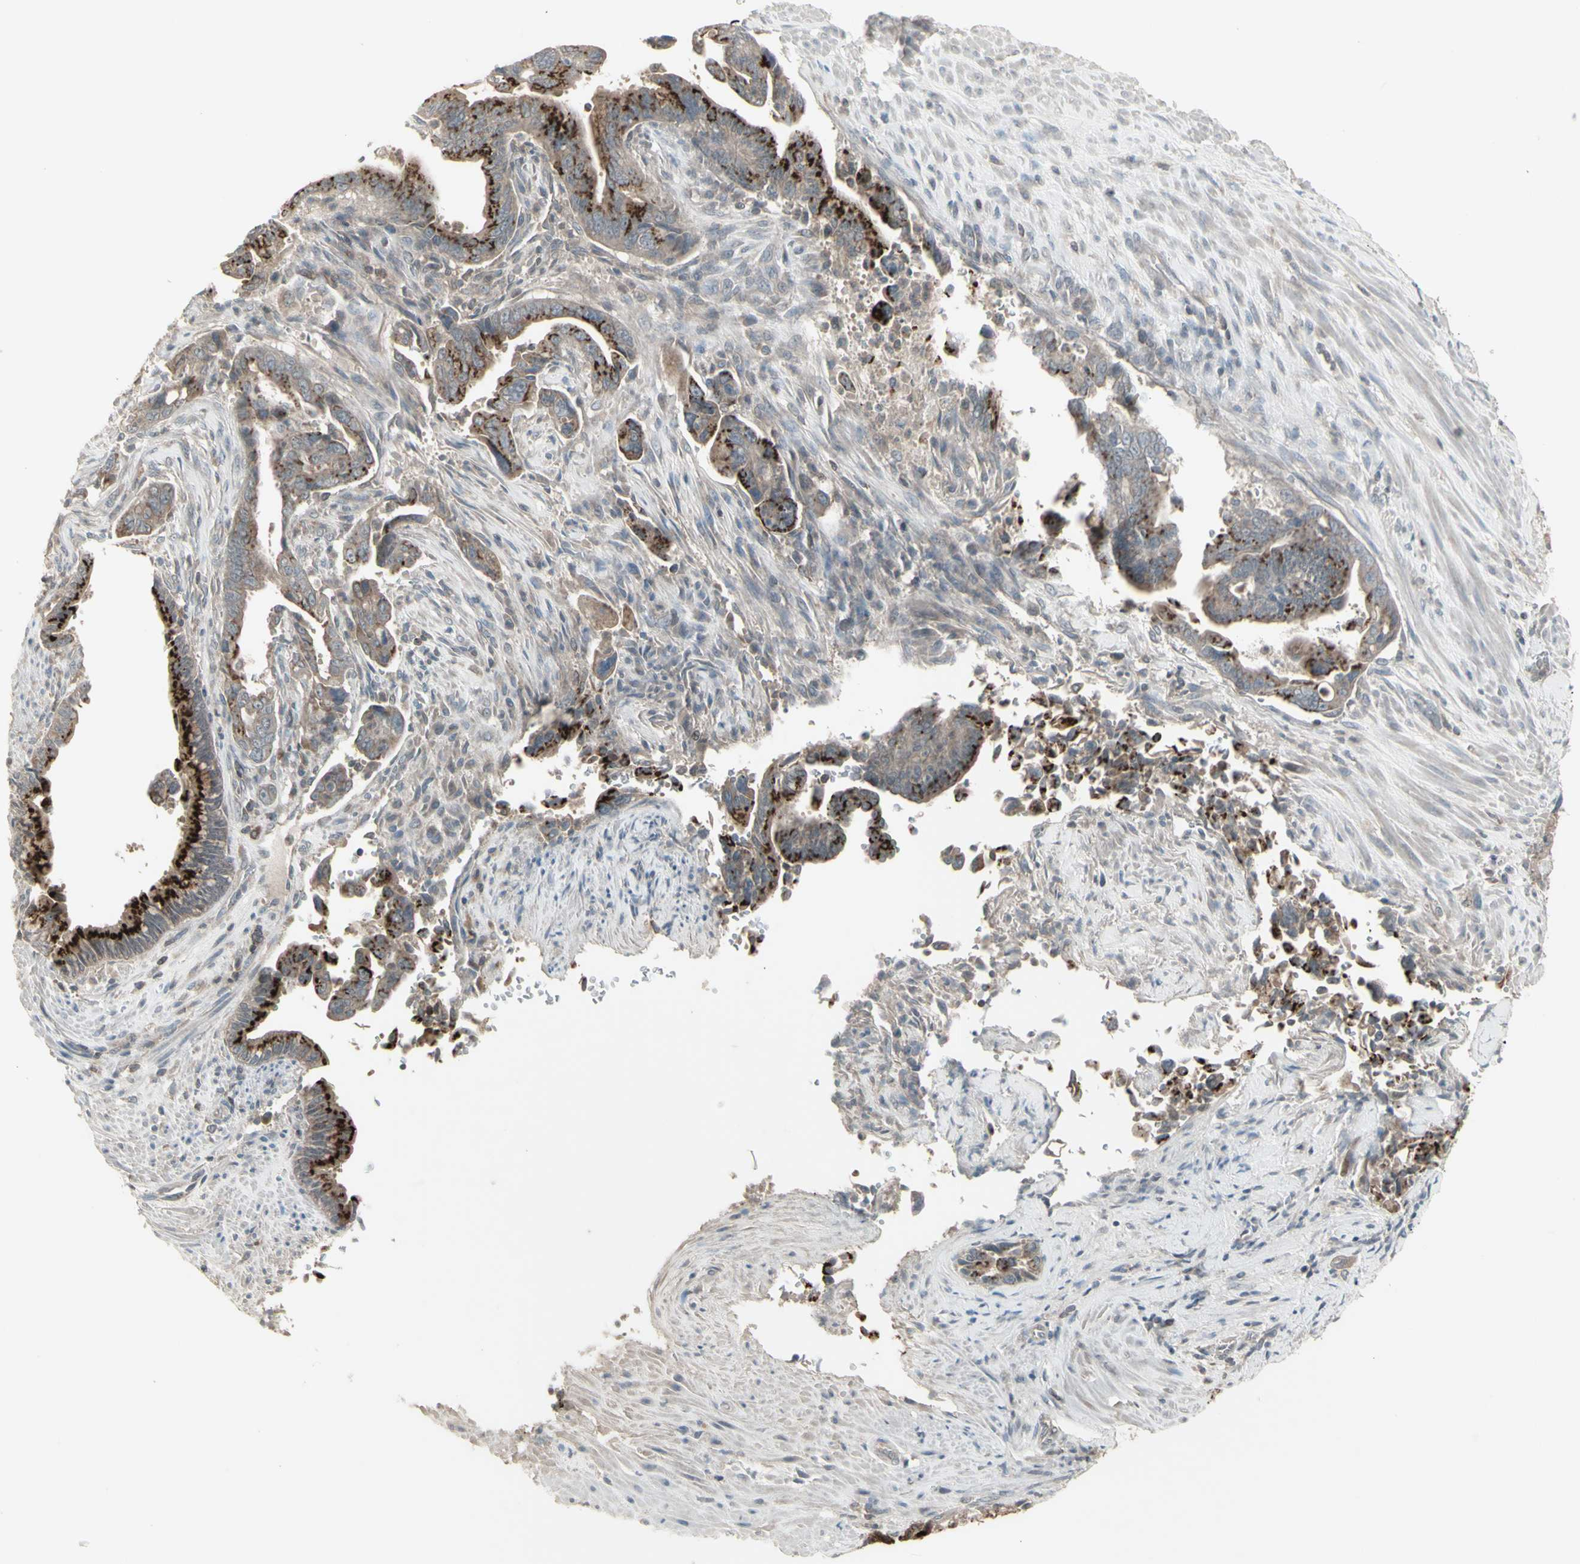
{"staining": {"intensity": "weak", "quantity": ">75%", "location": "cytoplasmic/membranous"}, "tissue": "pancreatic cancer", "cell_type": "Tumor cells", "image_type": "cancer", "snomed": [{"axis": "morphology", "description": "Adenocarcinoma, NOS"}, {"axis": "topography", "description": "Pancreas"}], "caption": "The histopathology image exhibits immunohistochemical staining of pancreatic adenocarcinoma. There is weak cytoplasmic/membranous staining is appreciated in about >75% of tumor cells.", "gene": "CSK", "patient": {"sex": "male", "age": 70}}